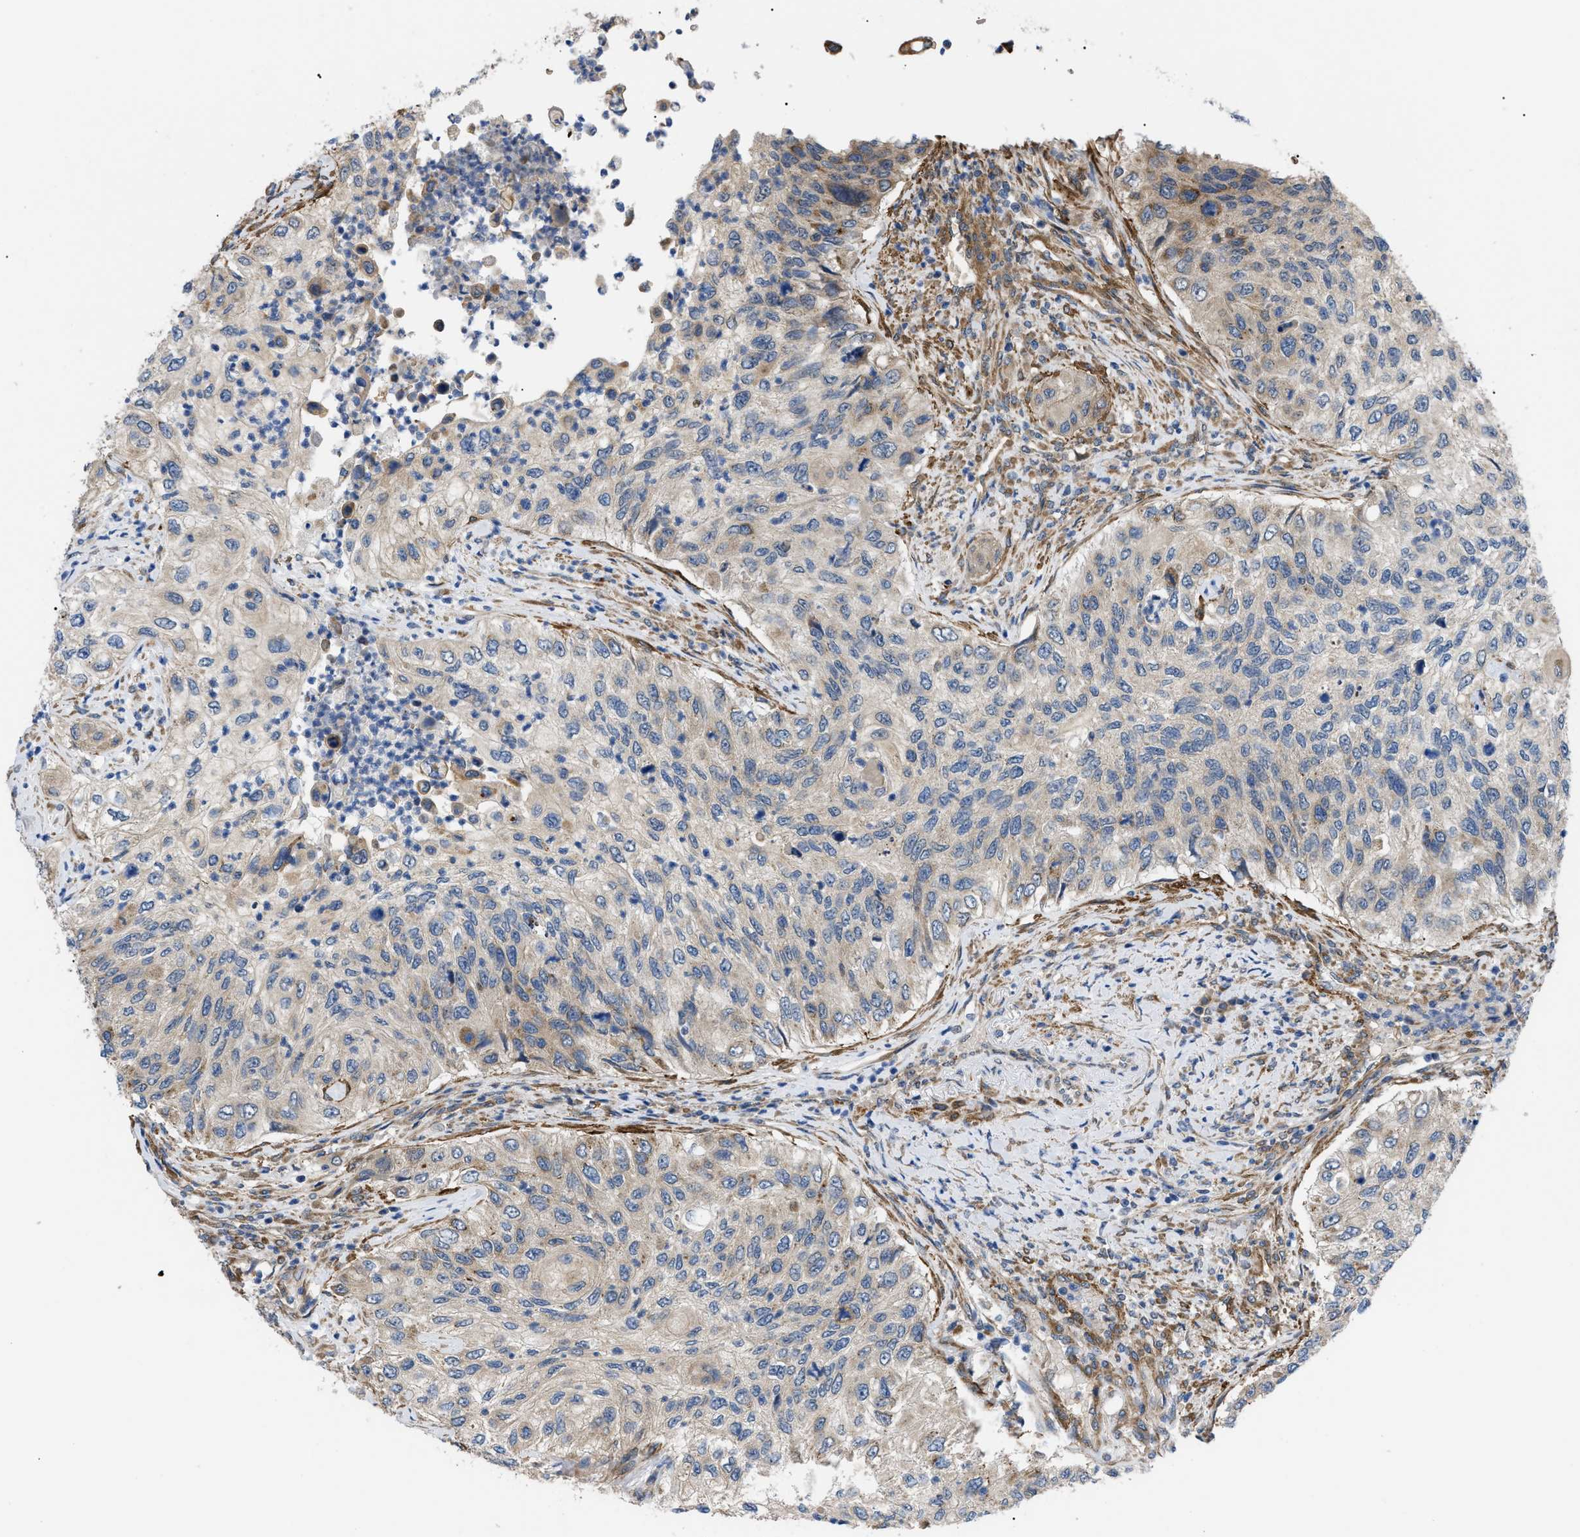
{"staining": {"intensity": "weak", "quantity": "<25%", "location": "cytoplasmic/membranous"}, "tissue": "urothelial cancer", "cell_type": "Tumor cells", "image_type": "cancer", "snomed": [{"axis": "morphology", "description": "Urothelial carcinoma, High grade"}, {"axis": "topography", "description": "Urinary bladder"}], "caption": "The immunohistochemistry photomicrograph has no significant staining in tumor cells of high-grade urothelial carcinoma tissue.", "gene": "MYO10", "patient": {"sex": "female", "age": 60}}